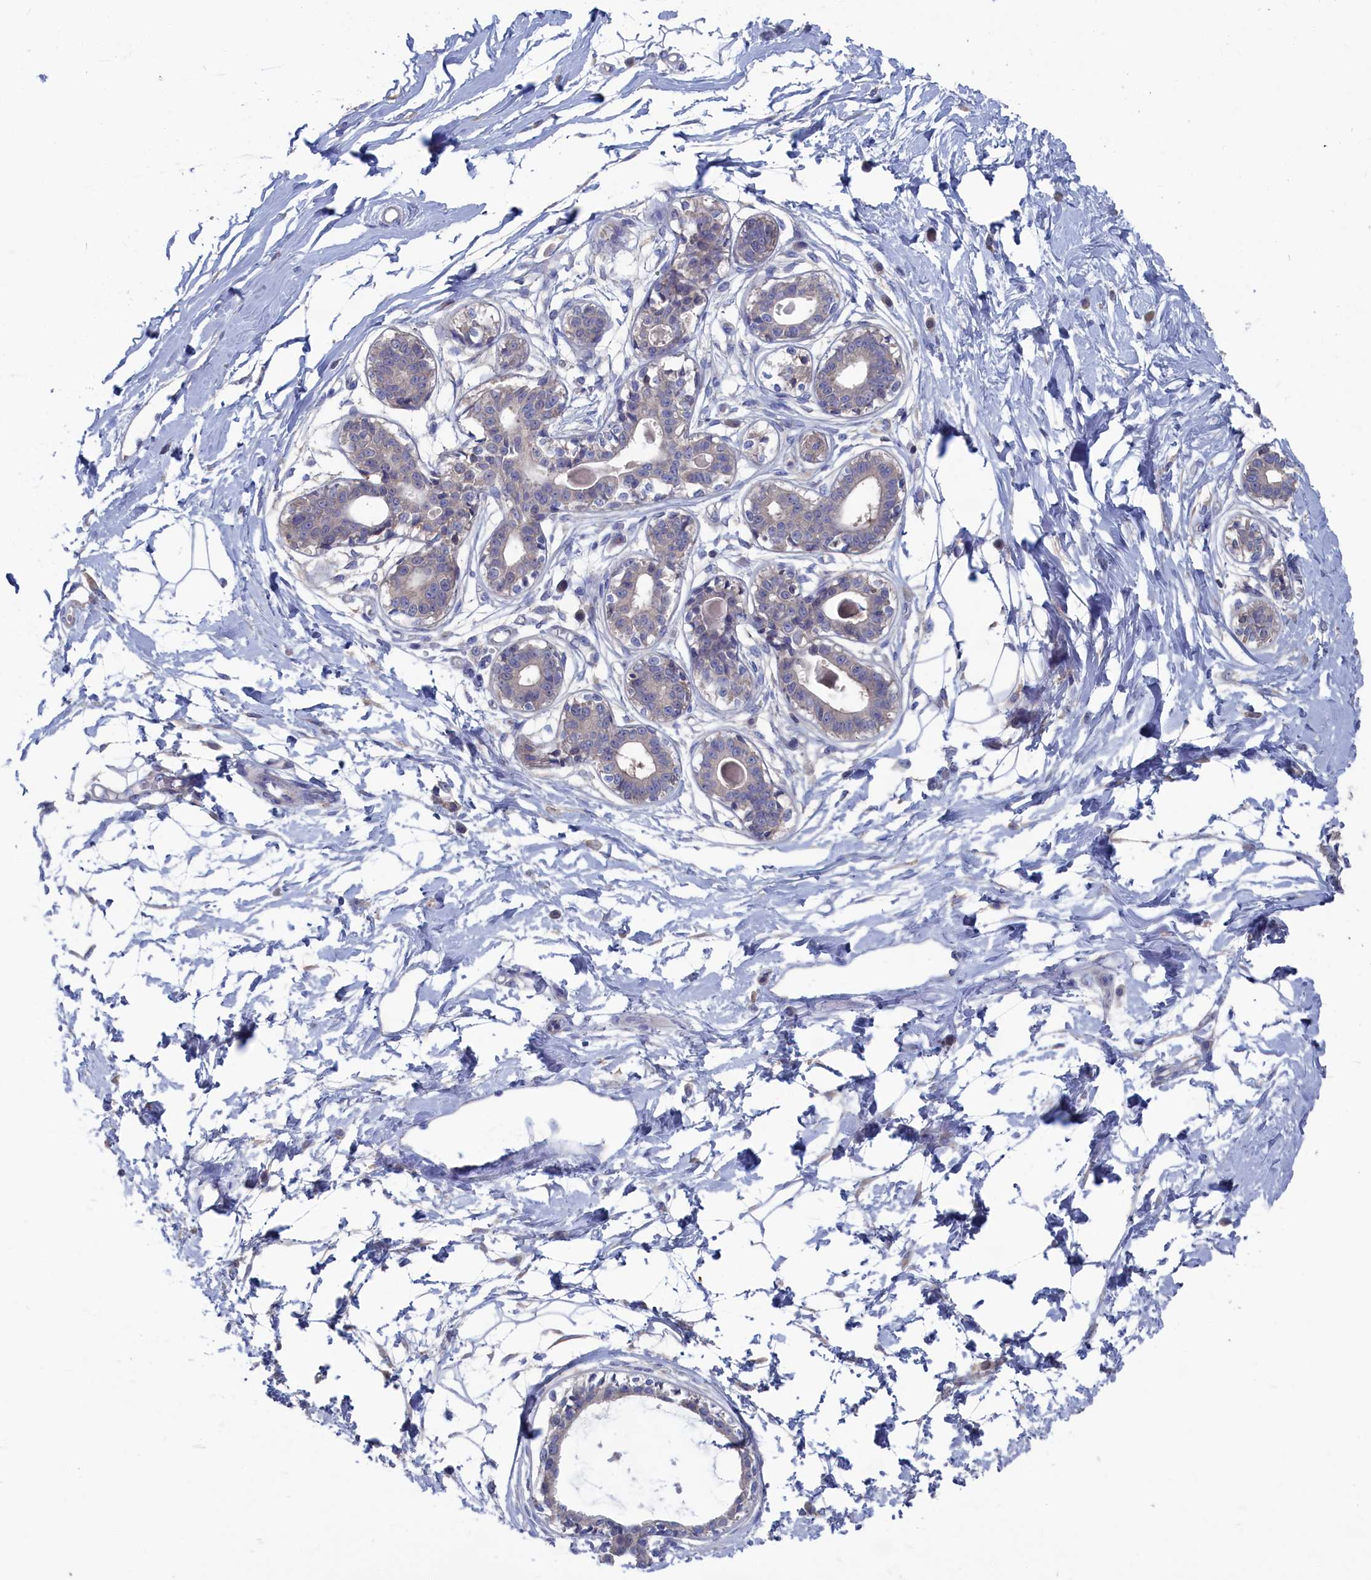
{"staining": {"intensity": "negative", "quantity": "none", "location": "none"}, "tissue": "breast", "cell_type": "Adipocytes", "image_type": "normal", "snomed": [{"axis": "morphology", "description": "Normal tissue, NOS"}, {"axis": "topography", "description": "Breast"}], "caption": "Immunohistochemical staining of normal human breast demonstrates no significant expression in adipocytes.", "gene": "CEND1", "patient": {"sex": "female", "age": 45}}